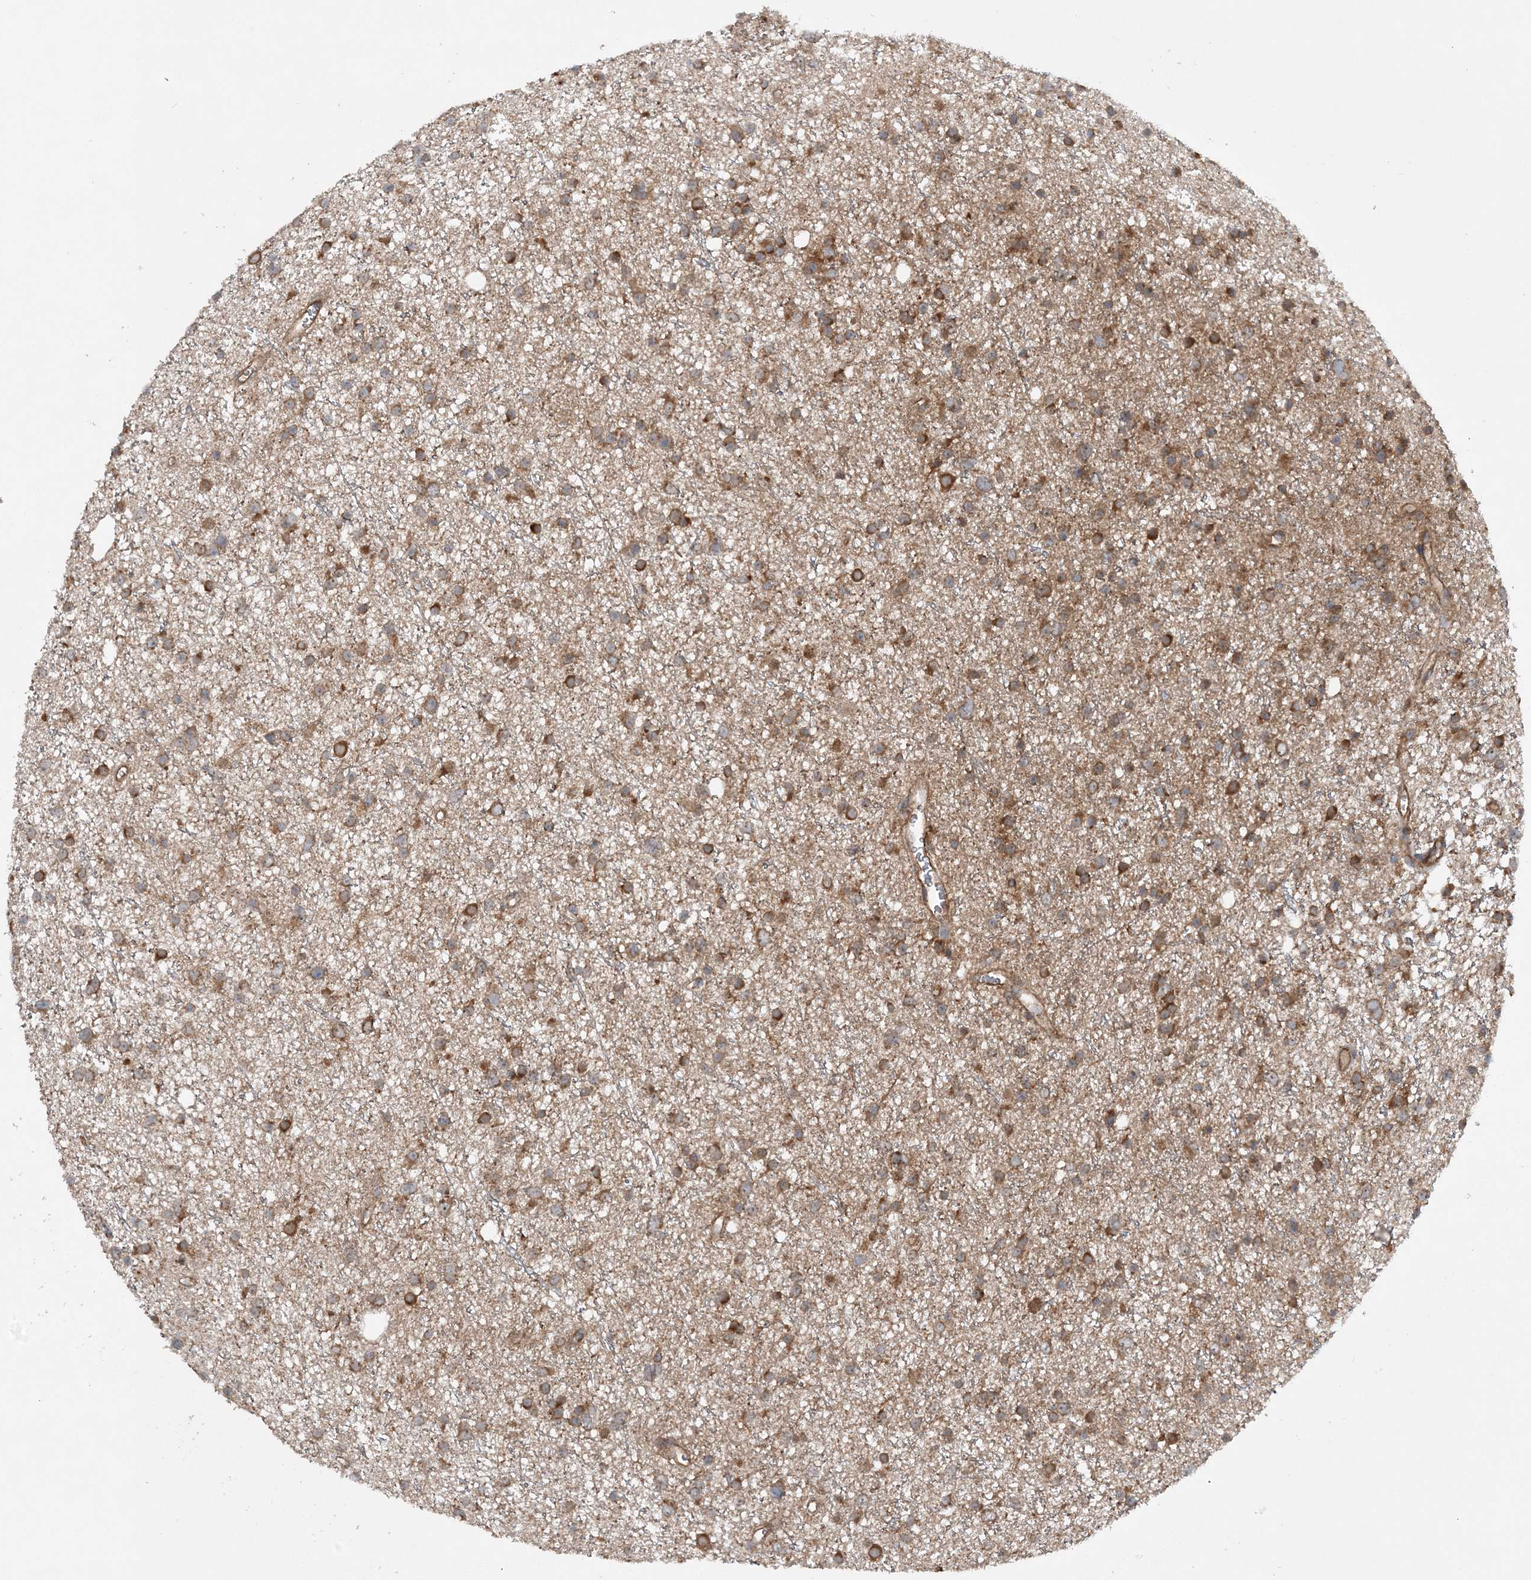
{"staining": {"intensity": "moderate", "quantity": ">75%", "location": "cytoplasmic/membranous"}, "tissue": "glioma", "cell_type": "Tumor cells", "image_type": "cancer", "snomed": [{"axis": "morphology", "description": "Glioma, malignant, Low grade"}, {"axis": "topography", "description": "Cerebral cortex"}], "caption": "Malignant glioma (low-grade) was stained to show a protein in brown. There is medium levels of moderate cytoplasmic/membranous expression in about >75% of tumor cells. Nuclei are stained in blue.", "gene": "ACAP2", "patient": {"sex": "female", "age": 39}}